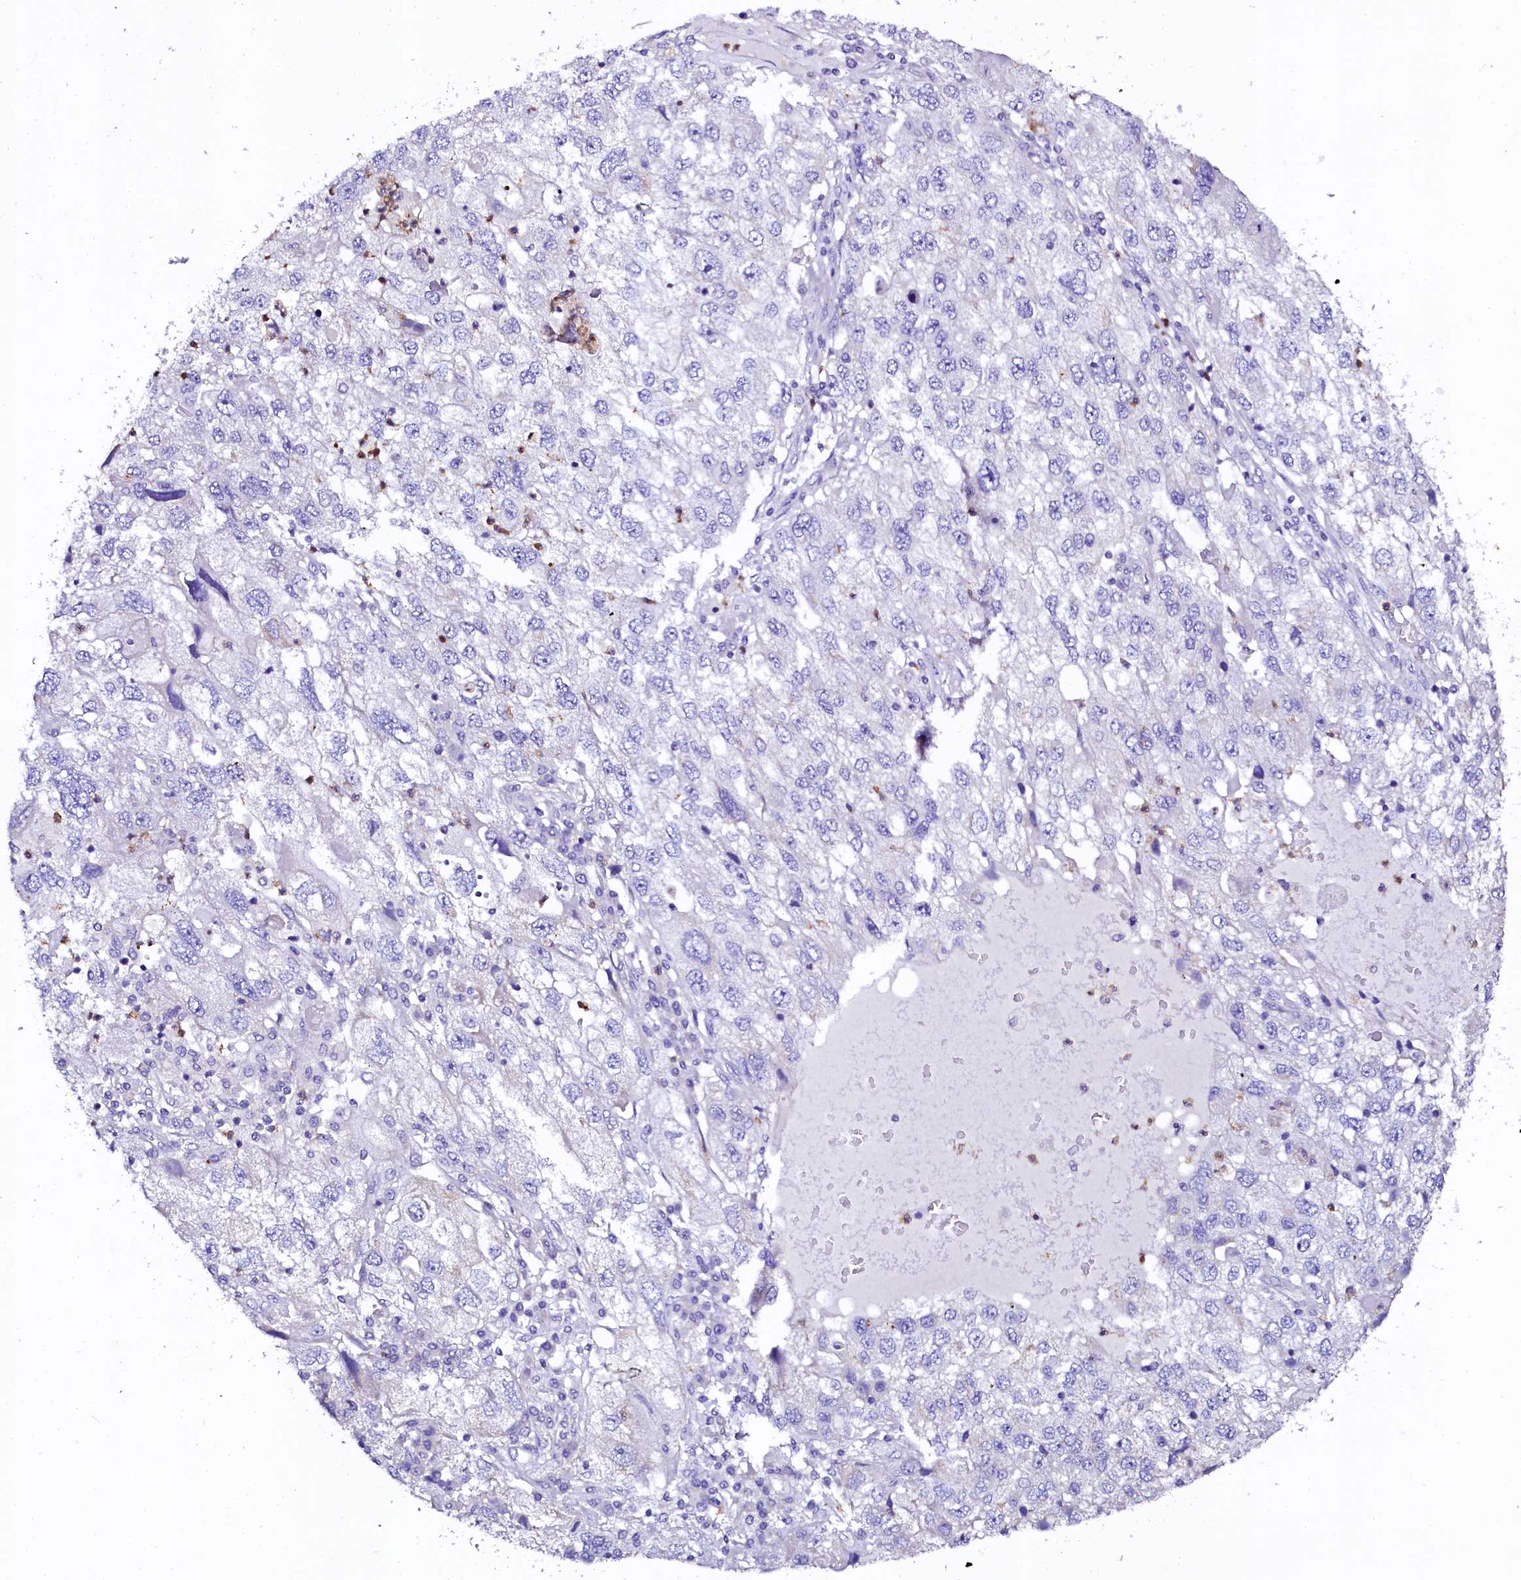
{"staining": {"intensity": "negative", "quantity": "none", "location": "none"}, "tissue": "endometrial cancer", "cell_type": "Tumor cells", "image_type": "cancer", "snomed": [{"axis": "morphology", "description": "Adenocarcinoma, NOS"}, {"axis": "topography", "description": "Endometrium"}], "caption": "A micrograph of human adenocarcinoma (endometrial) is negative for staining in tumor cells. Brightfield microscopy of IHC stained with DAB (3,3'-diaminobenzidine) (brown) and hematoxylin (blue), captured at high magnification.", "gene": "NAA16", "patient": {"sex": "female", "age": 49}}